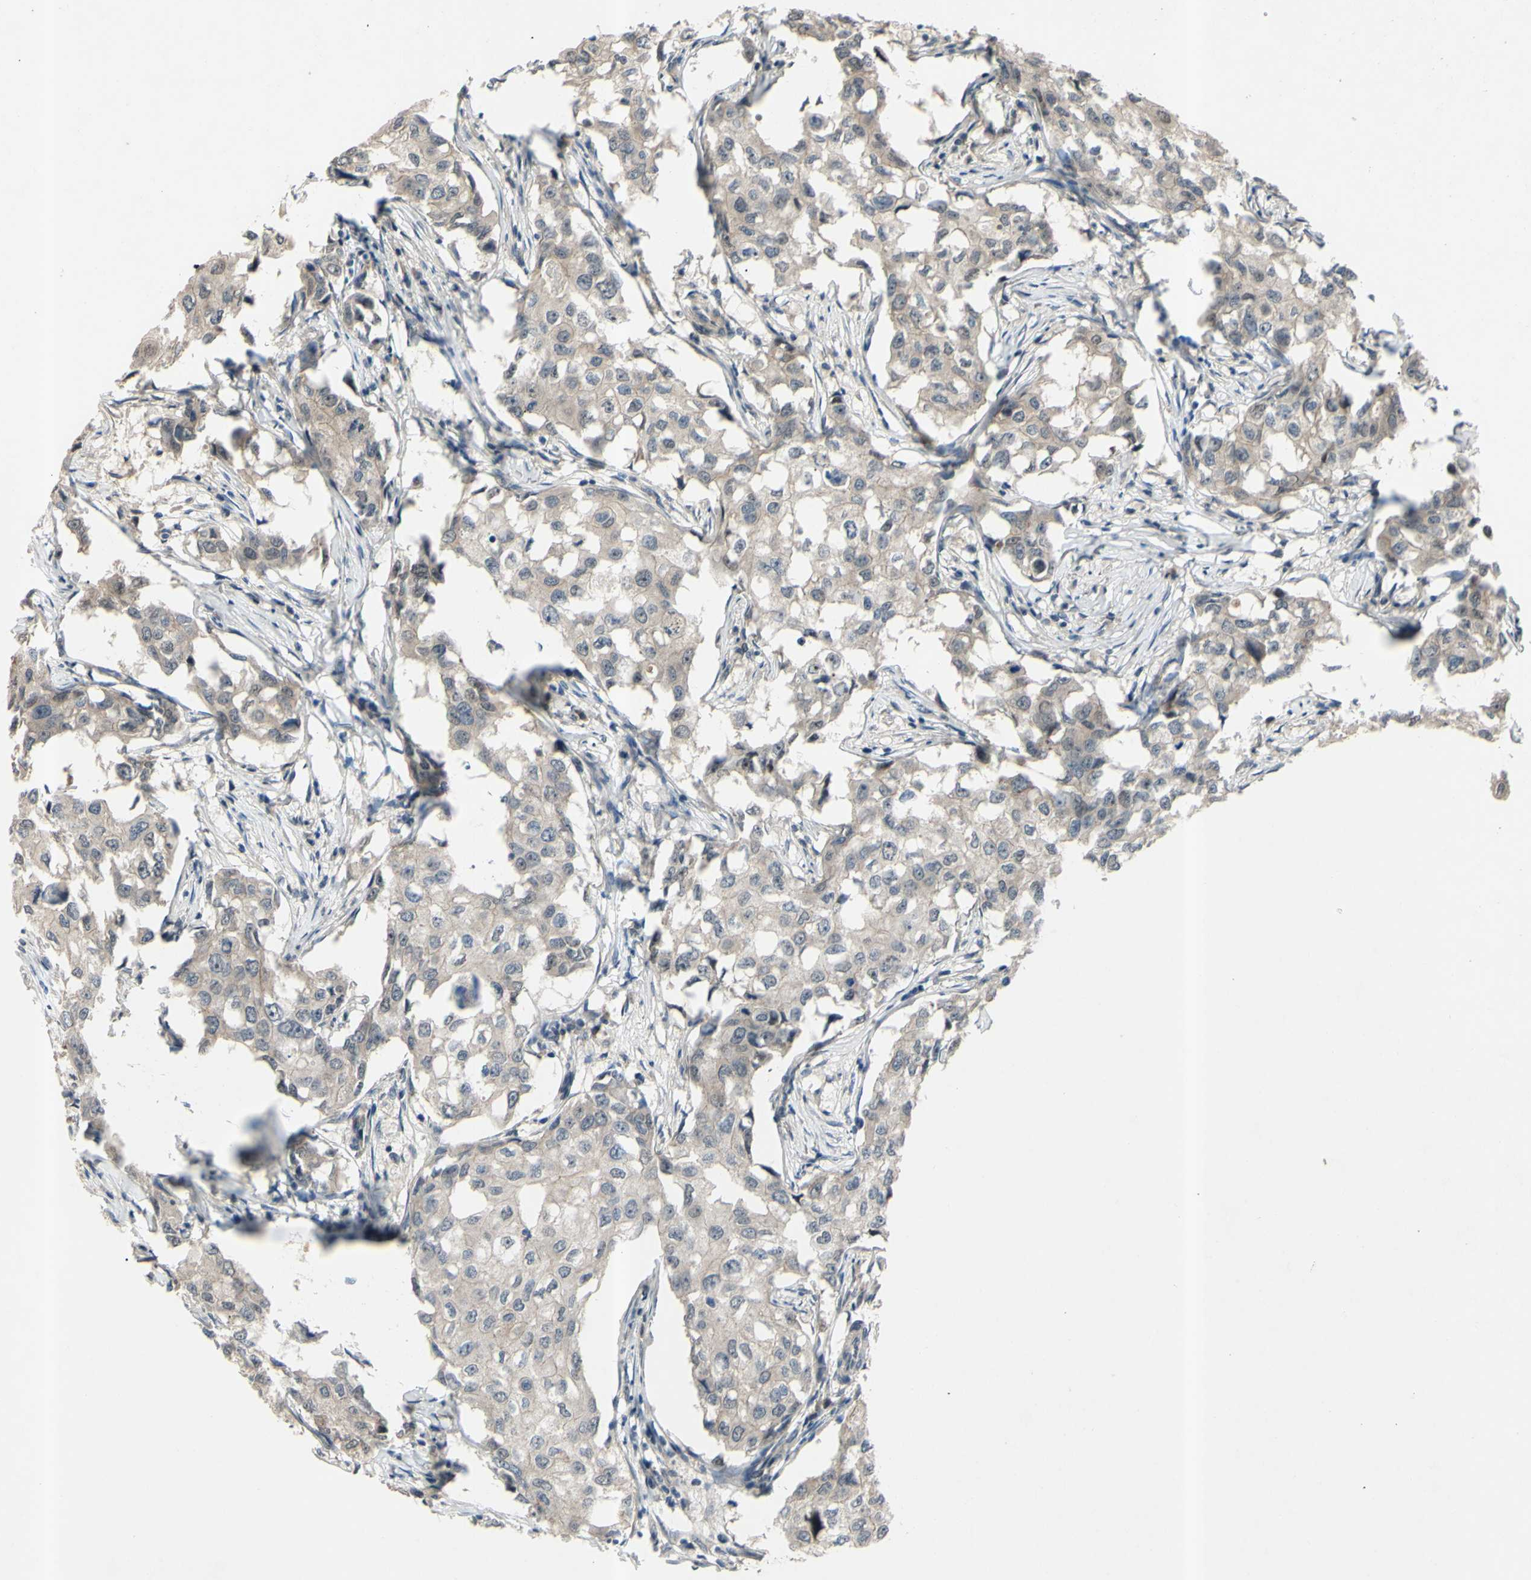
{"staining": {"intensity": "weak", "quantity": ">75%", "location": "cytoplasmic/membranous"}, "tissue": "breast cancer", "cell_type": "Tumor cells", "image_type": "cancer", "snomed": [{"axis": "morphology", "description": "Duct carcinoma"}, {"axis": "topography", "description": "Breast"}], "caption": "Immunohistochemical staining of human breast cancer exhibits weak cytoplasmic/membranous protein expression in approximately >75% of tumor cells. (Stains: DAB (3,3'-diaminobenzidine) in brown, nuclei in blue, Microscopy: brightfield microscopy at high magnification).", "gene": "ALK", "patient": {"sex": "female", "age": 27}}